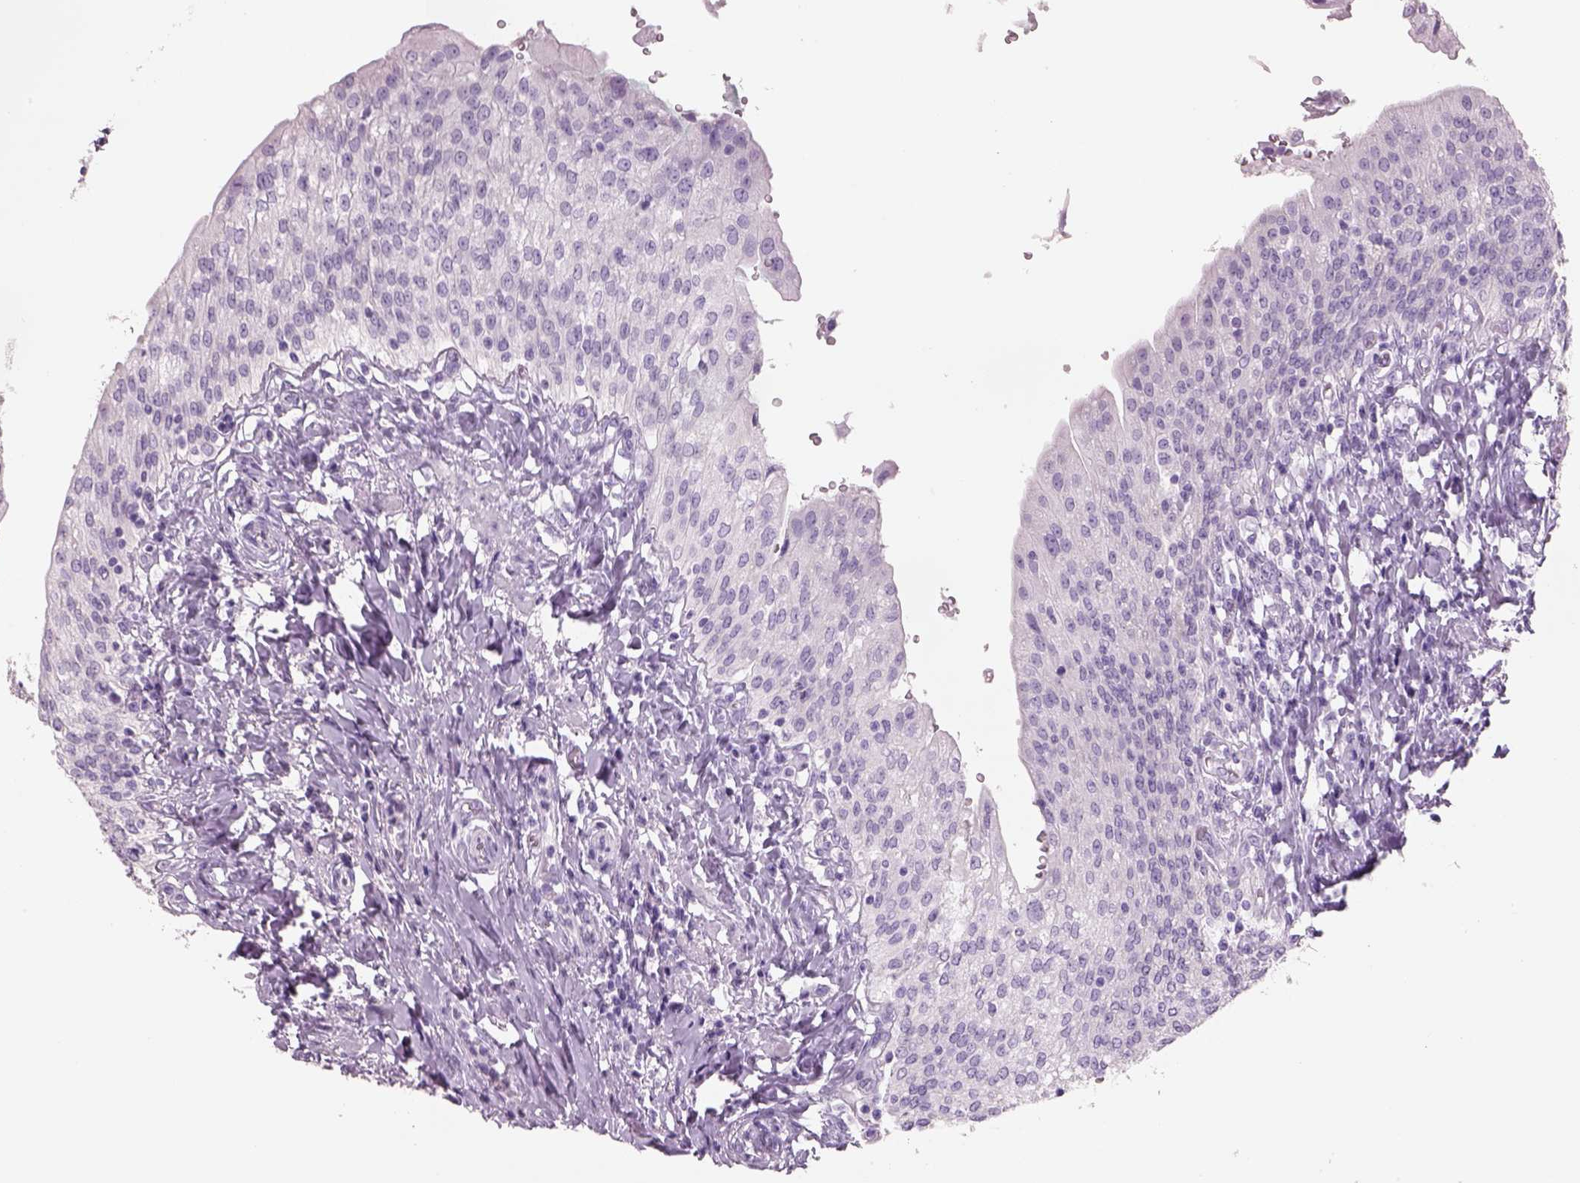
{"staining": {"intensity": "negative", "quantity": "none", "location": "none"}, "tissue": "urinary bladder", "cell_type": "Urothelial cells", "image_type": "normal", "snomed": [{"axis": "morphology", "description": "Normal tissue, NOS"}, {"axis": "morphology", "description": "Inflammation, NOS"}, {"axis": "topography", "description": "Urinary bladder"}], "caption": "Protein analysis of benign urinary bladder displays no significant positivity in urothelial cells. Nuclei are stained in blue.", "gene": "RHO", "patient": {"sex": "male", "age": 64}}